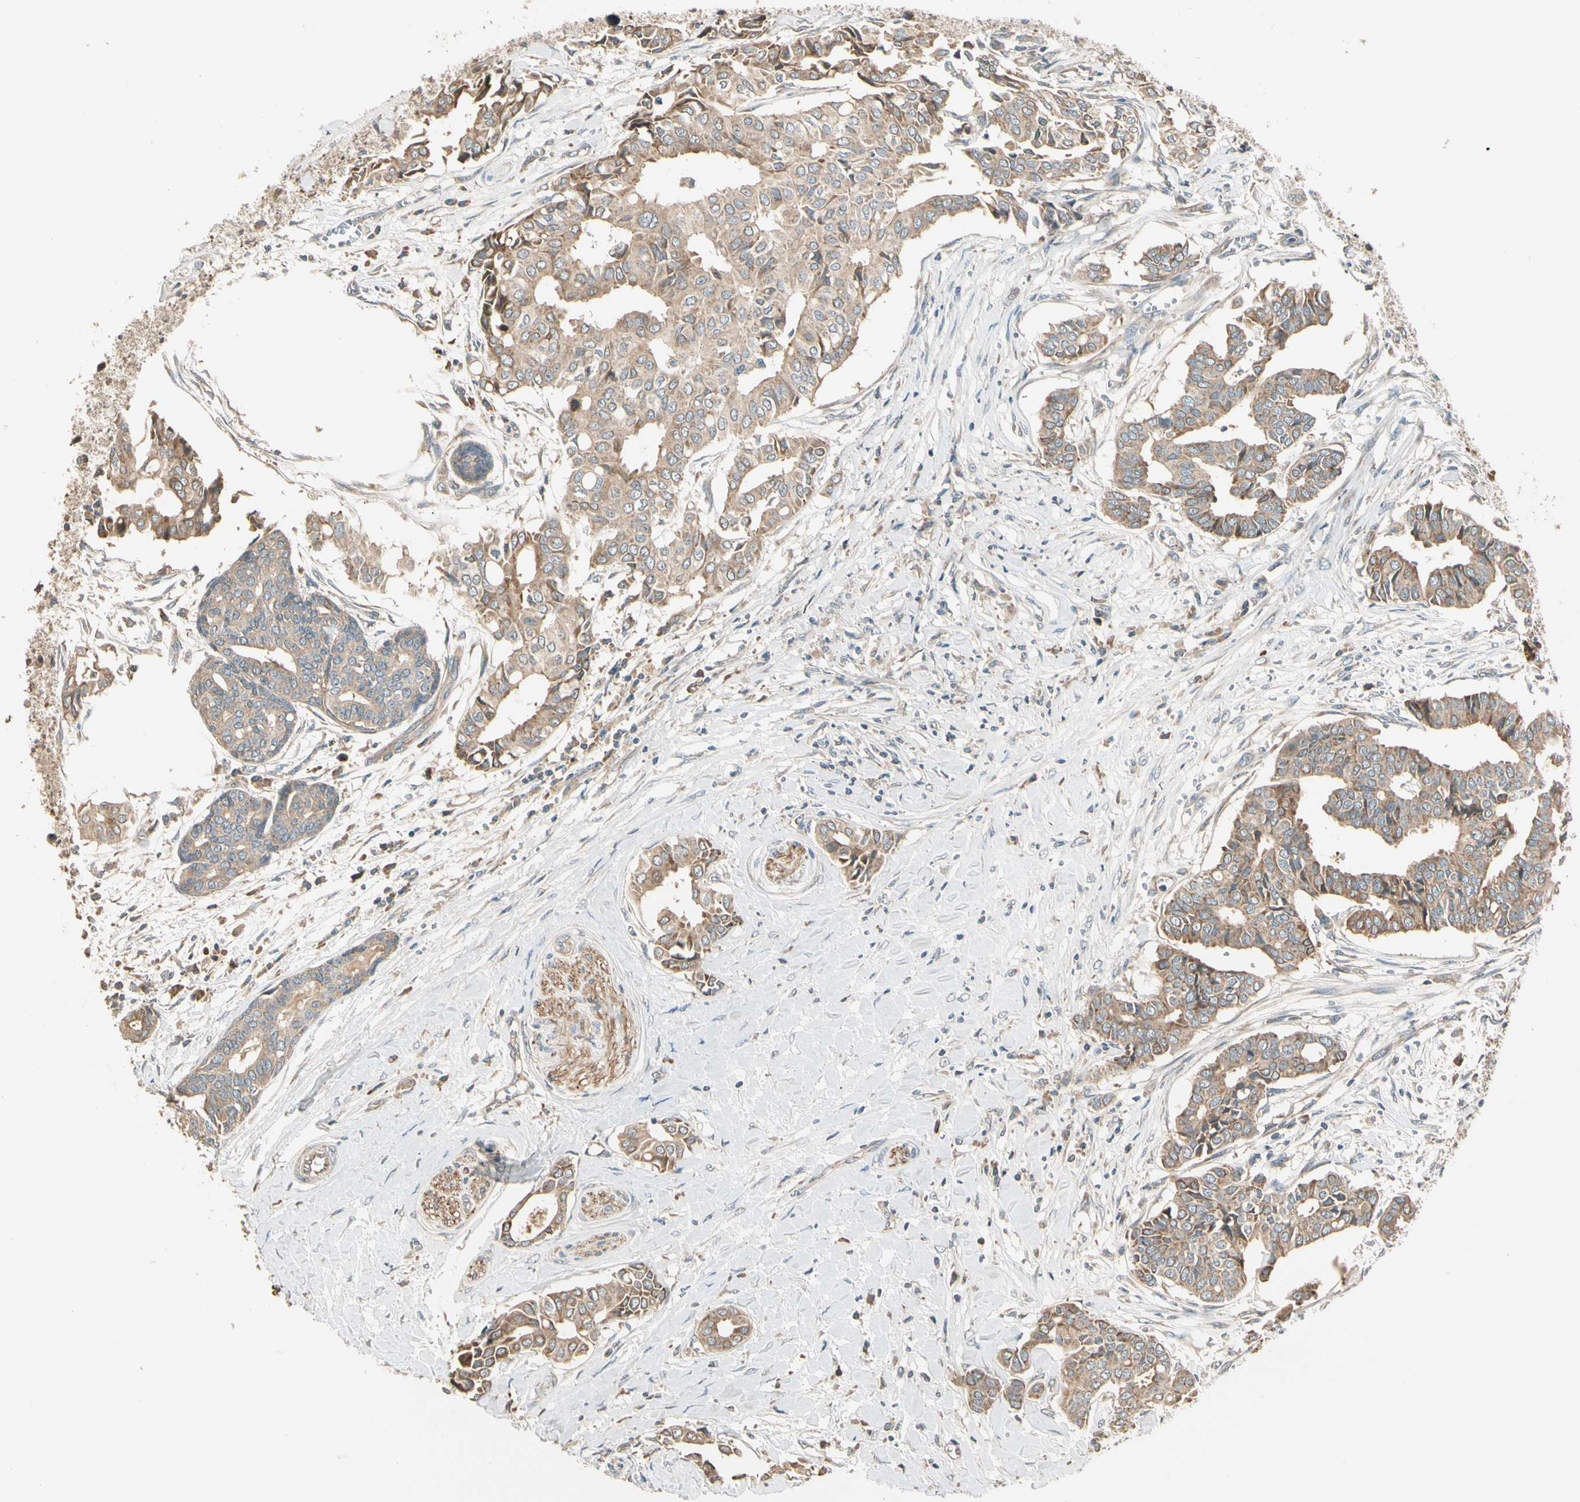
{"staining": {"intensity": "moderate", "quantity": ">75%", "location": "cytoplasmic/membranous"}, "tissue": "head and neck cancer", "cell_type": "Tumor cells", "image_type": "cancer", "snomed": [{"axis": "morphology", "description": "Adenocarcinoma, NOS"}, {"axis": "topography", "description": "Salivary gland"}, {"axis": "topography", "description": "Head-Neck"}], "caption": "Immunohistochemistry (IHC) (DAB (3,3'-diaminobenzidine)) staining of human adenocarcinoma (head and neck) demonstrates moderate cytoplasmic/membranous protein positivity in about >75% of tumor cells.", "gene": "TNFRSF21", "patient": {"sex": "female", "age": 59}}